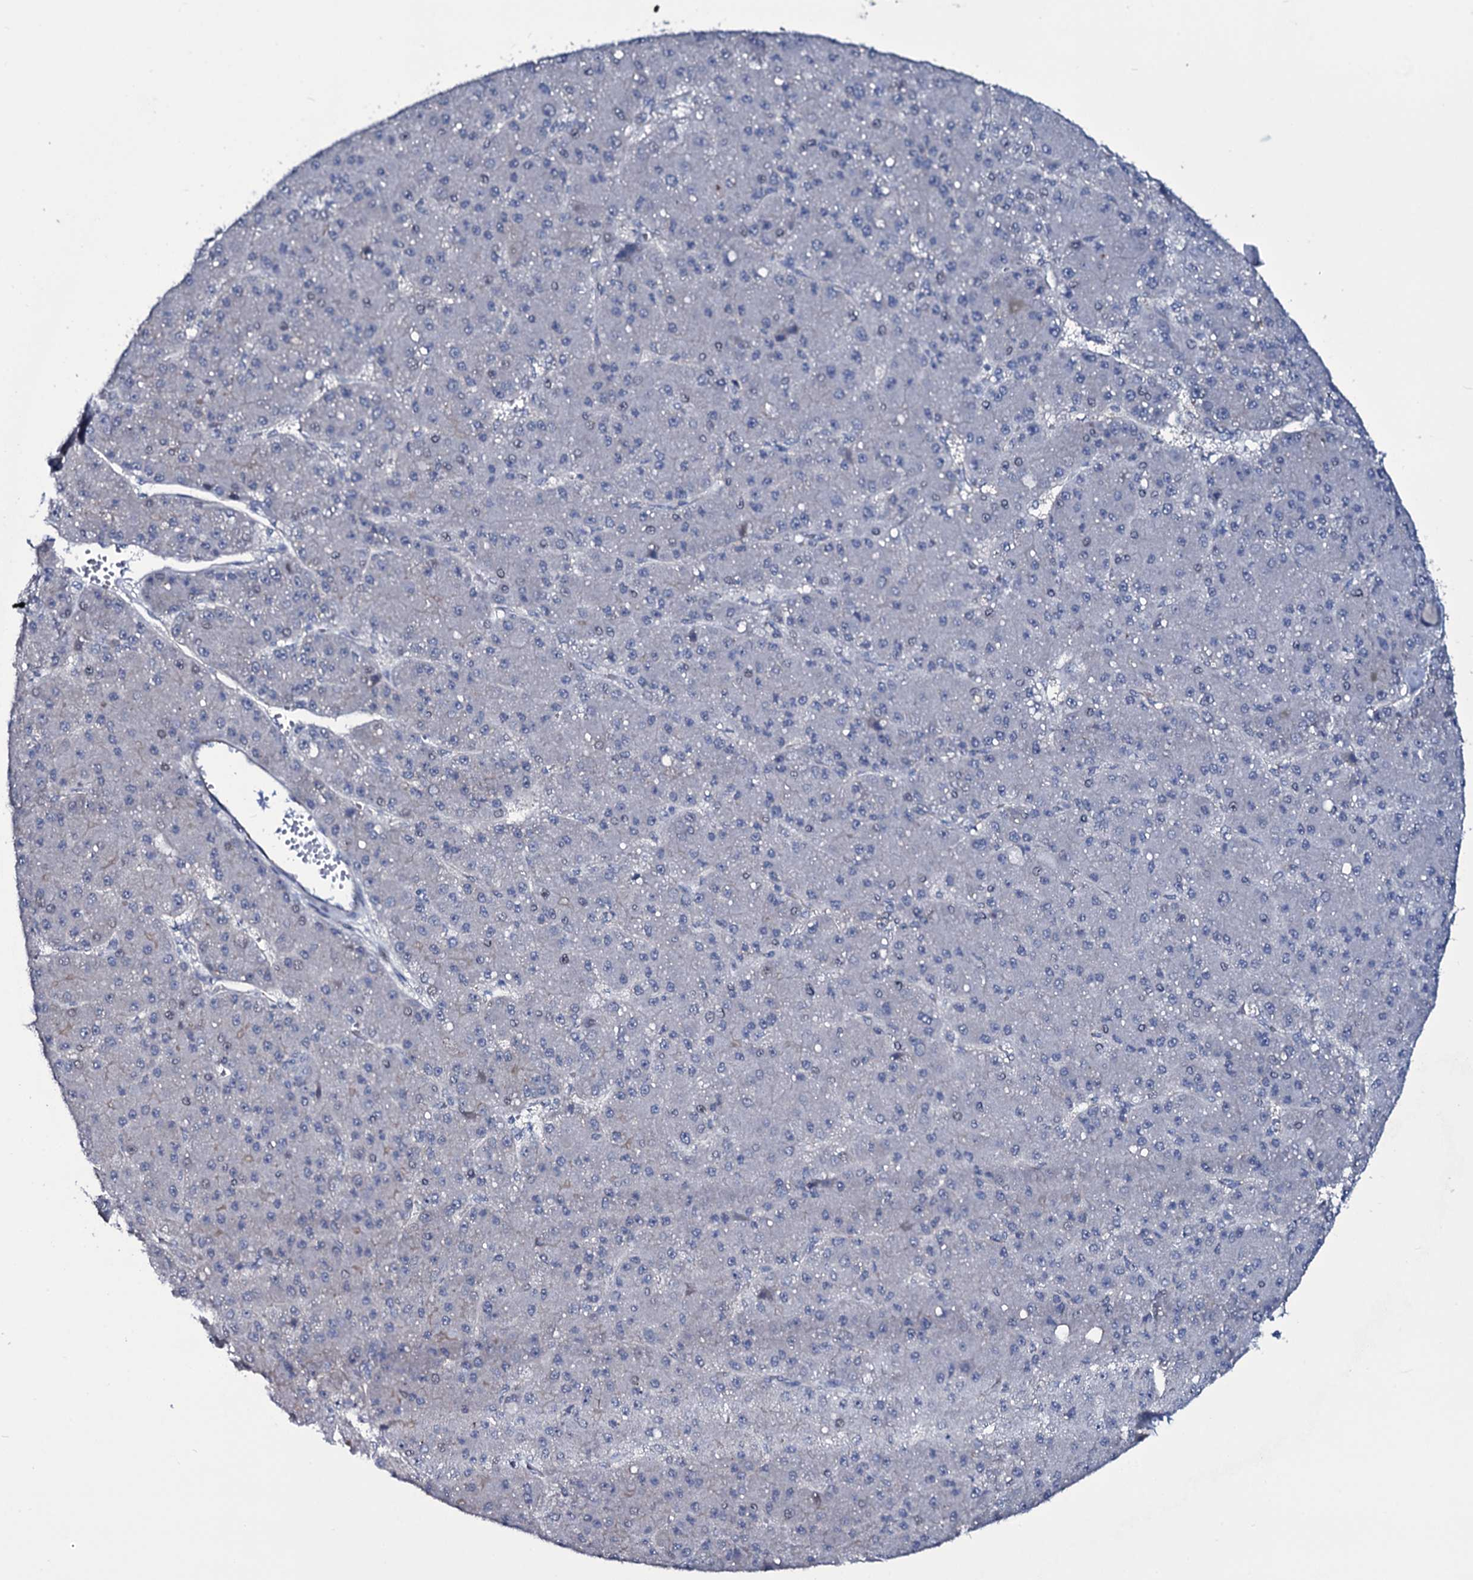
{"staining": {"intensity": "negative", "quantity": "none", "location": "none"}, "tissue": "liver cancer", "cell_type": "Tumor cells", "image_type": "cancer", "snomed": [{"axis": "morphology", "description": "Carcinoma, Hepatocellular, NOS"}, {"axis": "topography", "description": "Liver"}], "caption": "There is no significant positivity in tumor cells of liver cancer (hepatocellular carcinoma).", "gene": "WIPF3", "patient": {"sex": "male", "age": 67}}